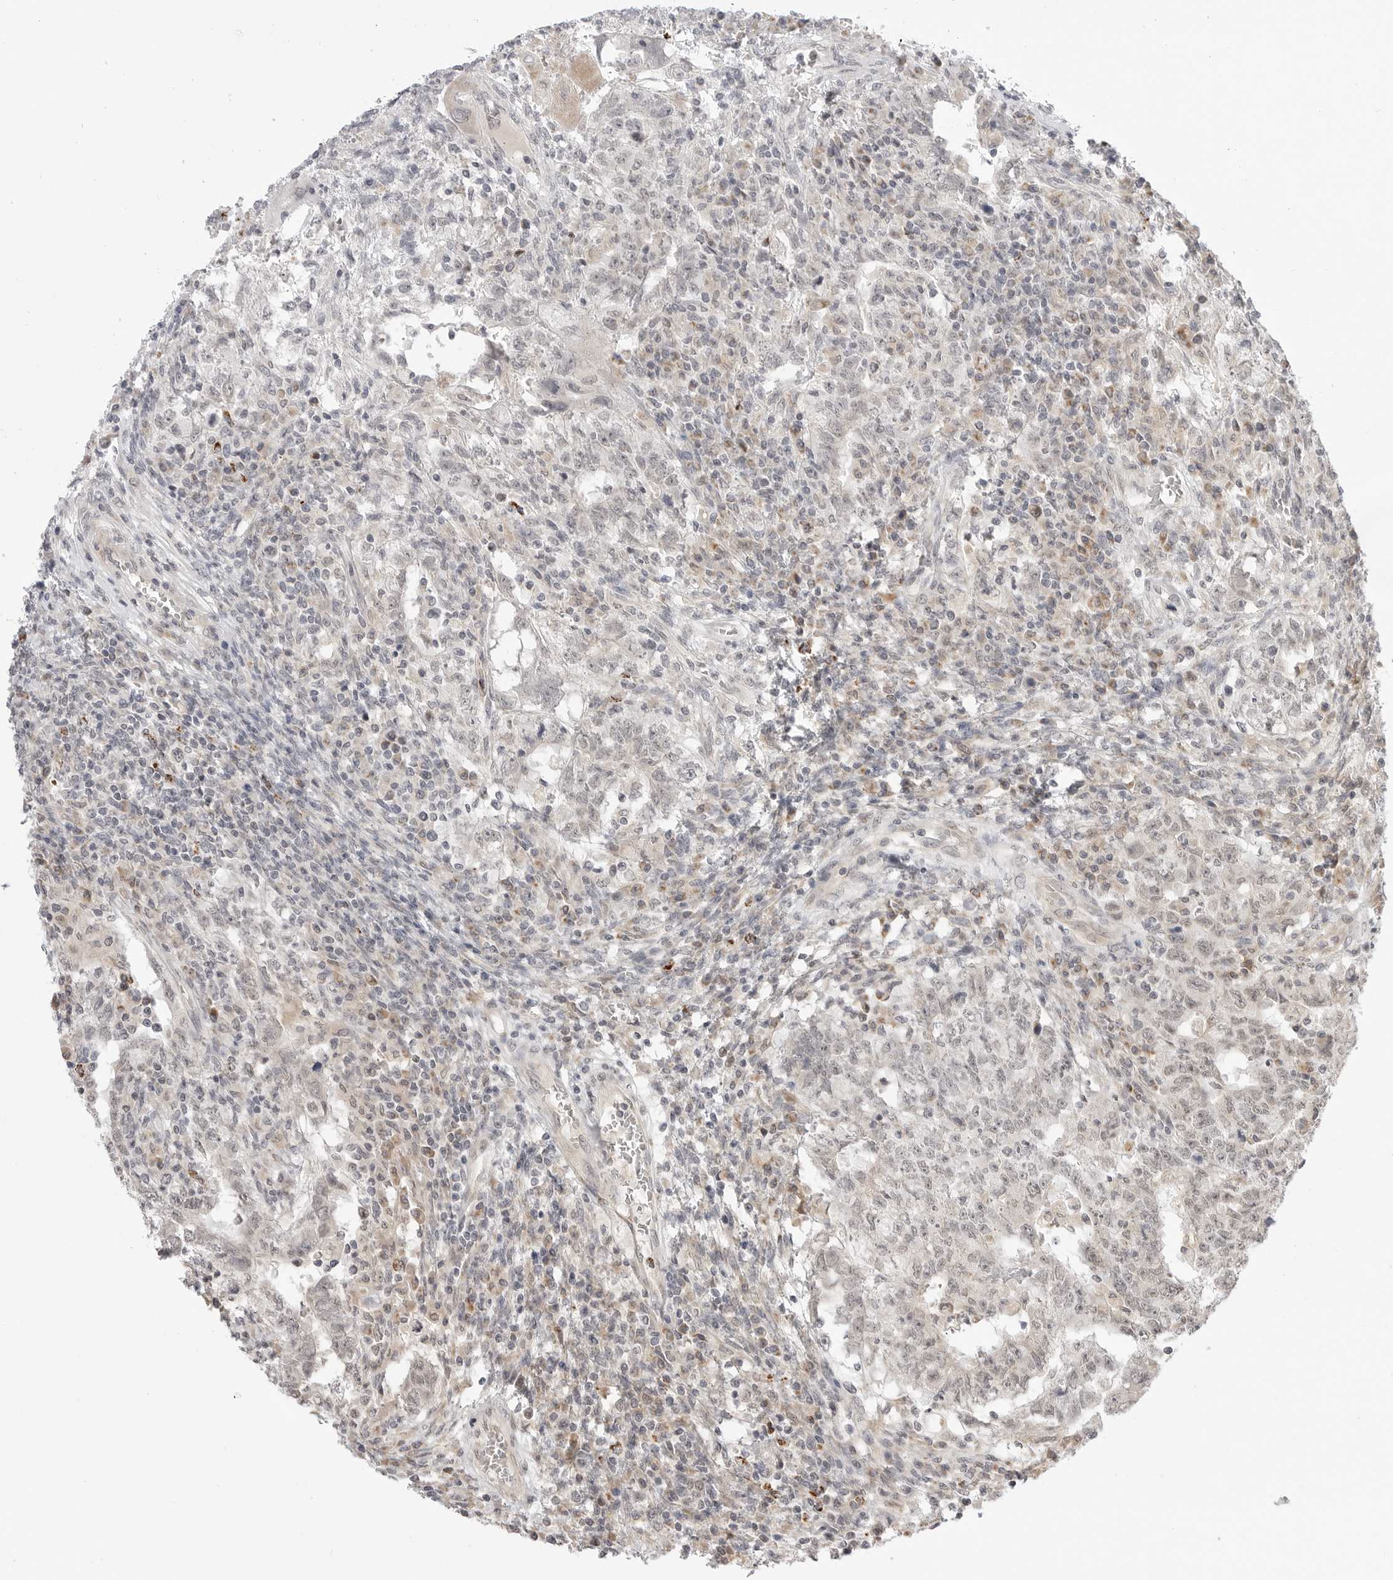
{"staining": {"intensity": "negative", "quantity": "none", "location": "none"}, "tissue": "testis cancer", "cell_type": "Tumor cells", "image_type": "cancer", "snomed": [{"axis": "morphology", "description": "Carcinoma, Embryonal, NOS"}, {"axis": "topography", "description": "Testis"}], "caption": "High power microscopy photomicrograph of an immunohistochemistry (IHC) photomicrograph of testis cancer (embryonal carcinoma), revealing no significant positivity in tumor cells.", "gene": "KALRN", "patient": {"sex": "male", "age": 26}}